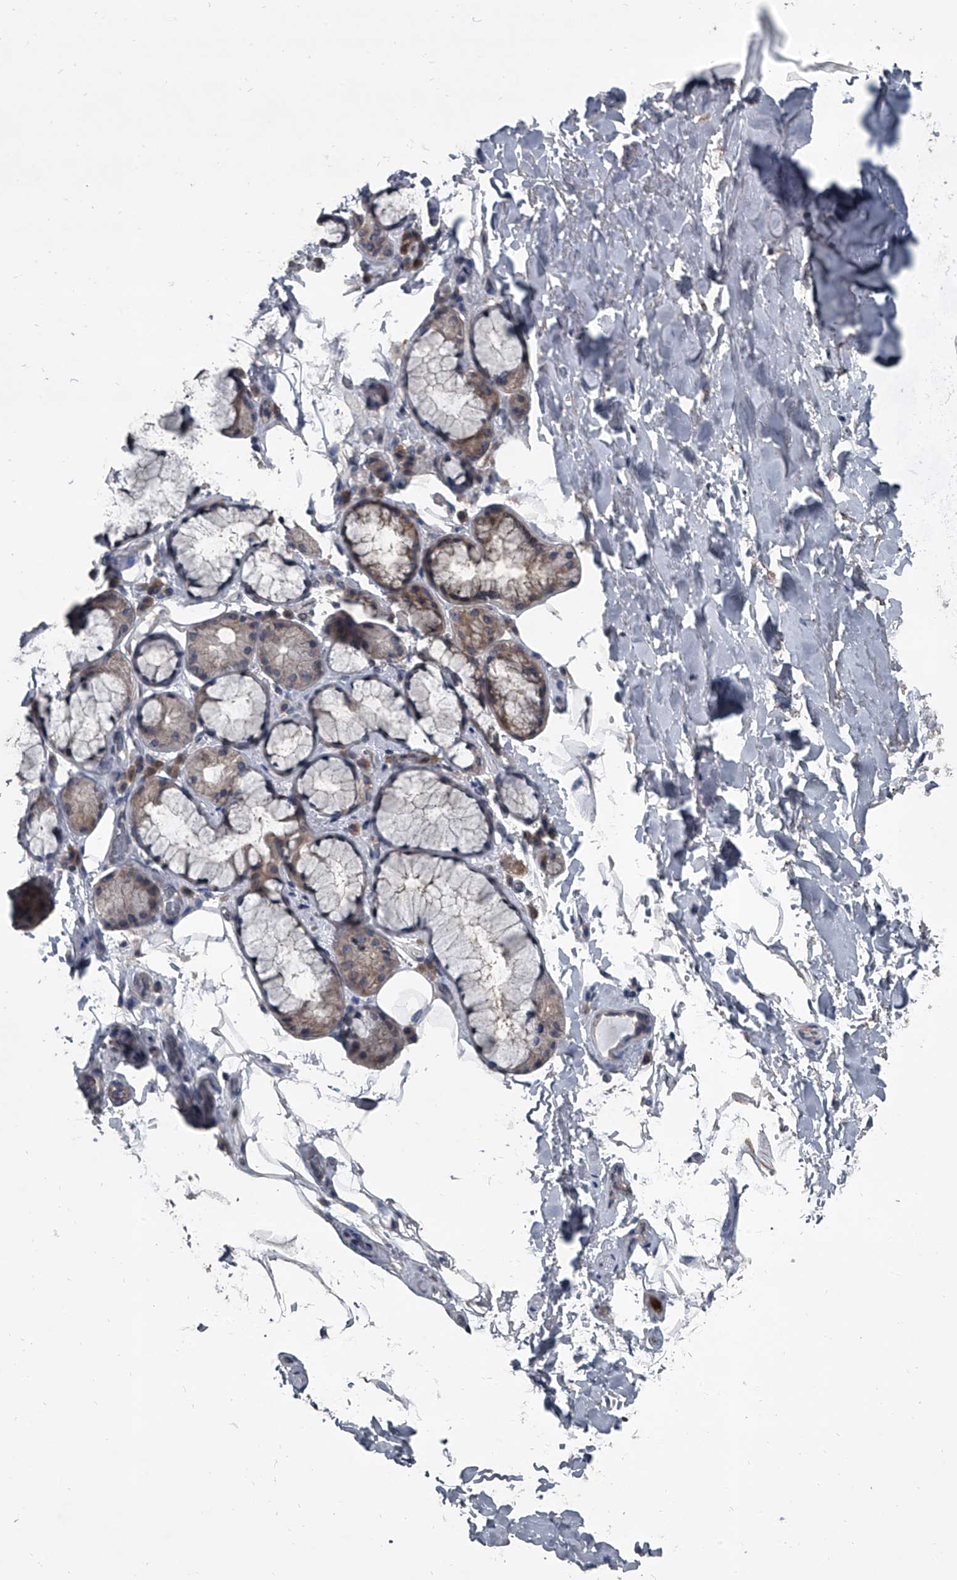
{"staining": {"intensity": "negative", "quantity": "none", "location": "none"}, "tissue": "adipose tissue", "cell_type": "Adipocytes", "image_type": "normal", "snomed": [{"axis": "morphology", "description": "Normal tissue, NOS"}, {"axis": "topography", "description": "Cartilage tissue"}], "caption": "This is an immunohistochemistry photomicrograph of unremarkable adipose tissue. There is no positivity in adipocytes.", "gene": "OARD1", "patient": {"sex": "female", "age": 63}}